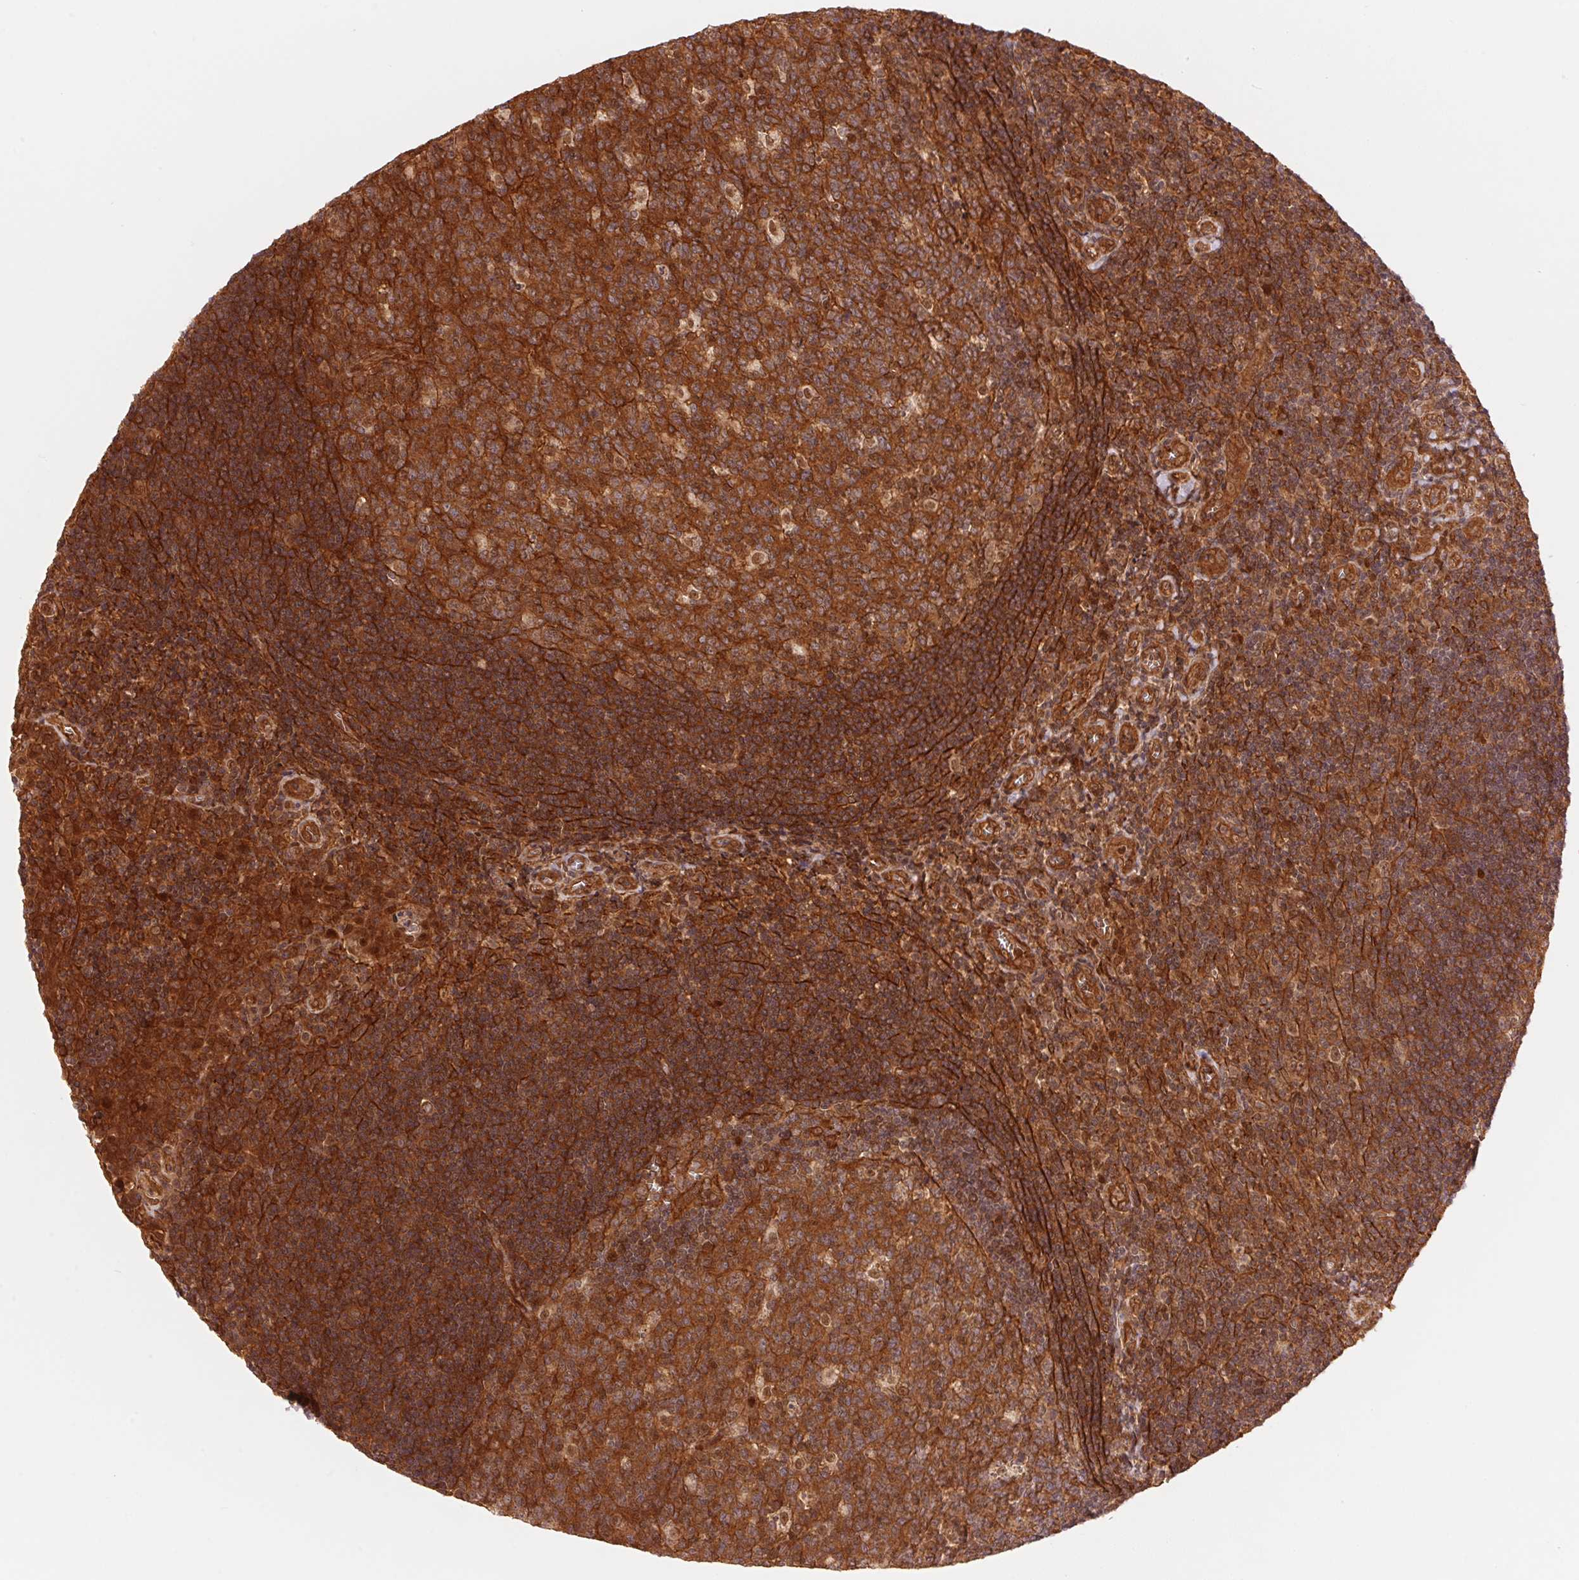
{"staining": {"intensity": "strong", "quantity": ">75%", "location": "cytoplasmic/membranous,nuclear"}, "tissue": "tonsil", "cell_type": "Germinal center cells", "image_type": "normal", "snomed": [{"axis": "morphology", "description": "Normal tissue, NOS"}, {"axis": "morphology", "description": "Inflammation, NOS"}, {"axis": "topography", "description": "Tonsil"}], "caption": "Protein expression by immunohistochemistry shows strong cytoplasmic/membranous,nuclear expression in approximately >75% of germinal center cells in normal tonsil. The protein of interest is stained brown, and the nuclei are stained in blue (DAB (3,3'-diaminobenzidine) IHC with brightfield microscopy, high magnification).", "gene": "TNIP2", "patient": {"sex": "female", "age": 31}}